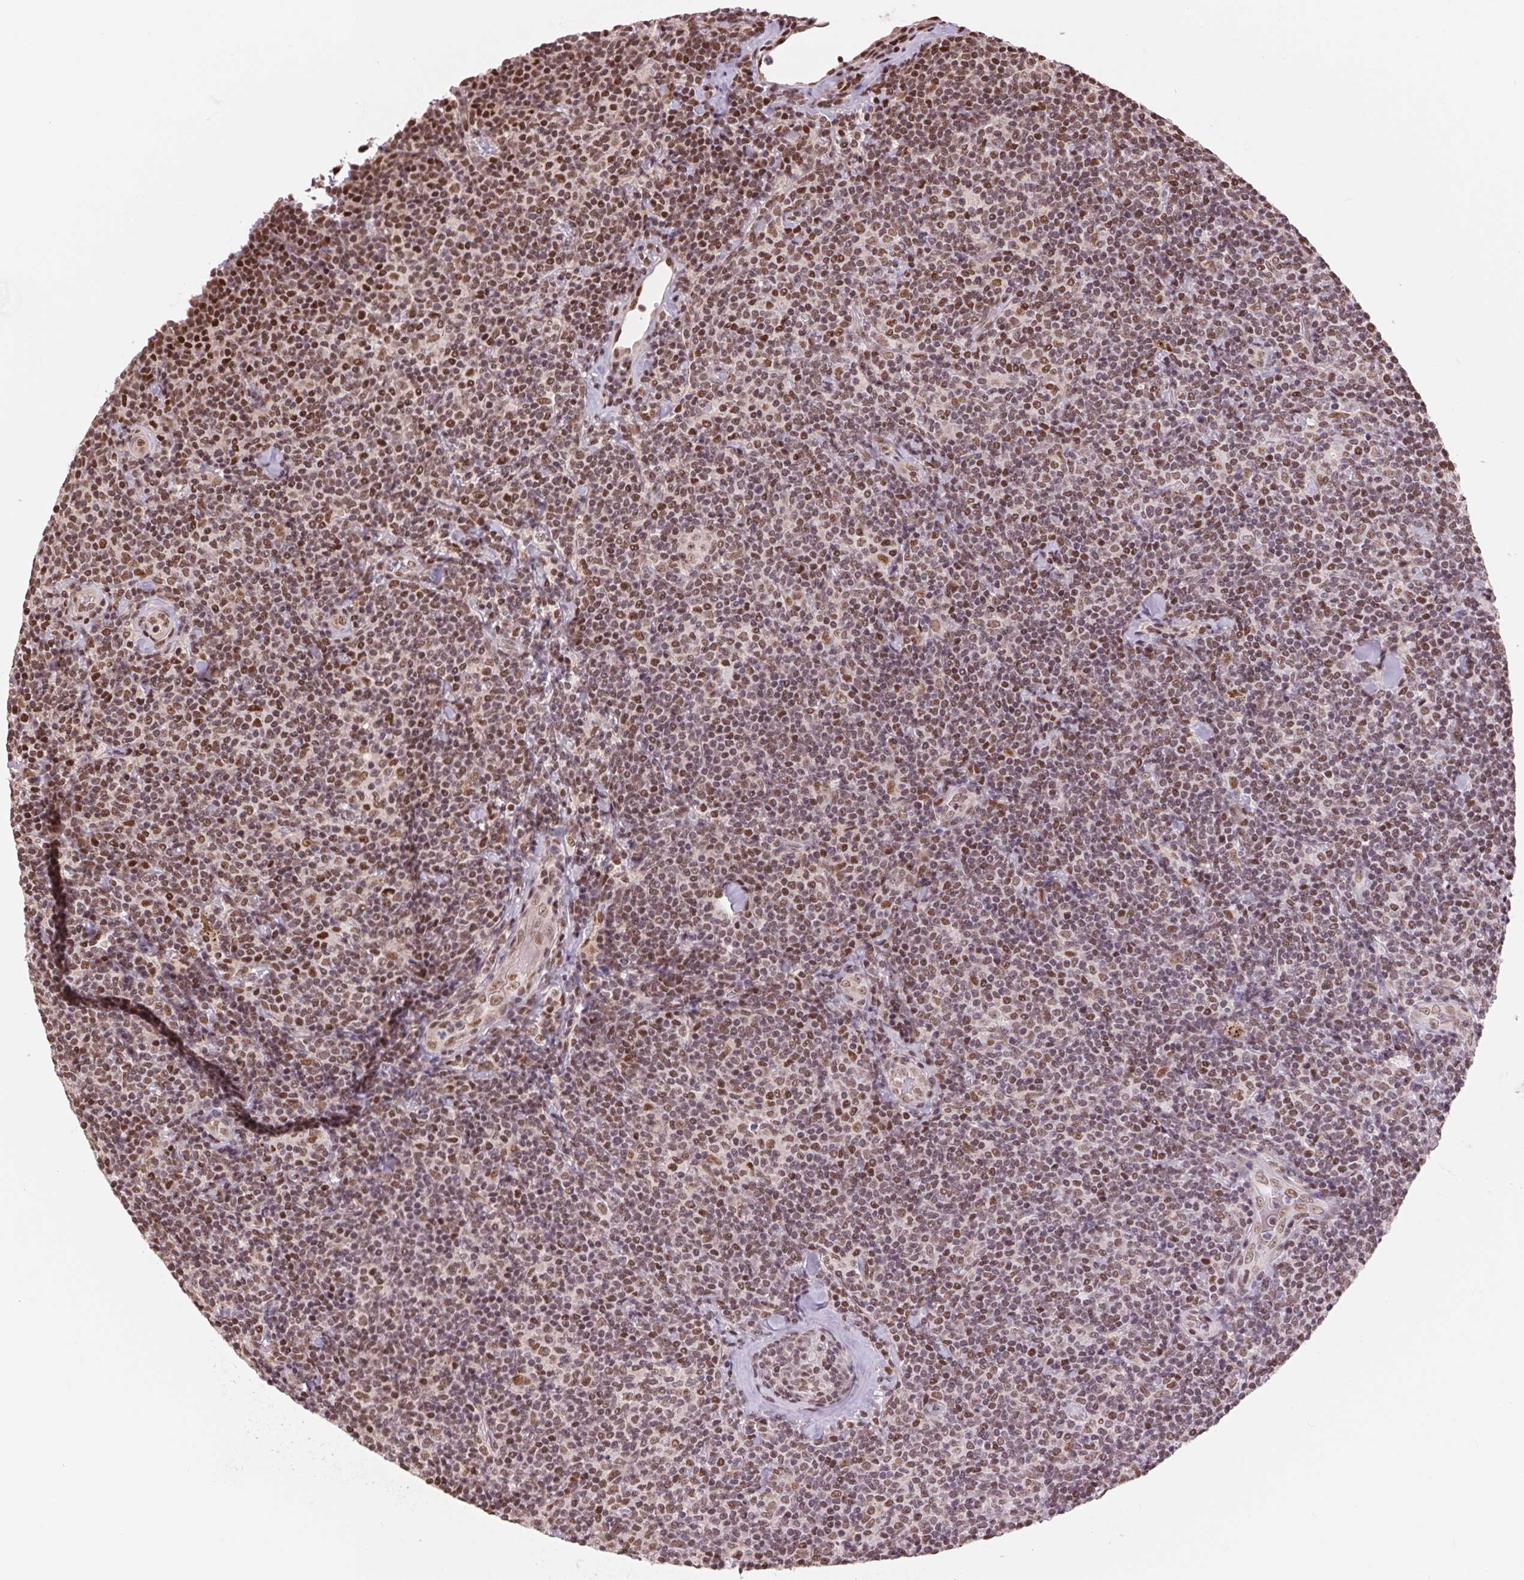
{"staining": {"intensity": "moderate", "quantity": ">75%", "location": "nuclear"}, "tissue": "lymphoma", "cell_type": "Tumor cells", "image_type": "cancer", "snomed": [{"axis": "morphology", "description": "Malignant lymphoma, non-Hodgkin's type, Low grade"}, {"axis": "topography", "description": "Lymph node"}], "caption": "Immunohistochemistry of human low-grade malignant lymphoma, non-Hodgkin's type shows medium levels of moderate nuclear staining in approximately >75% of tumor cells. (IHC, brightfield microscopy, high magnification).", "gene": "RAD23A", "patient": {"sex": "female", "age": 56}}